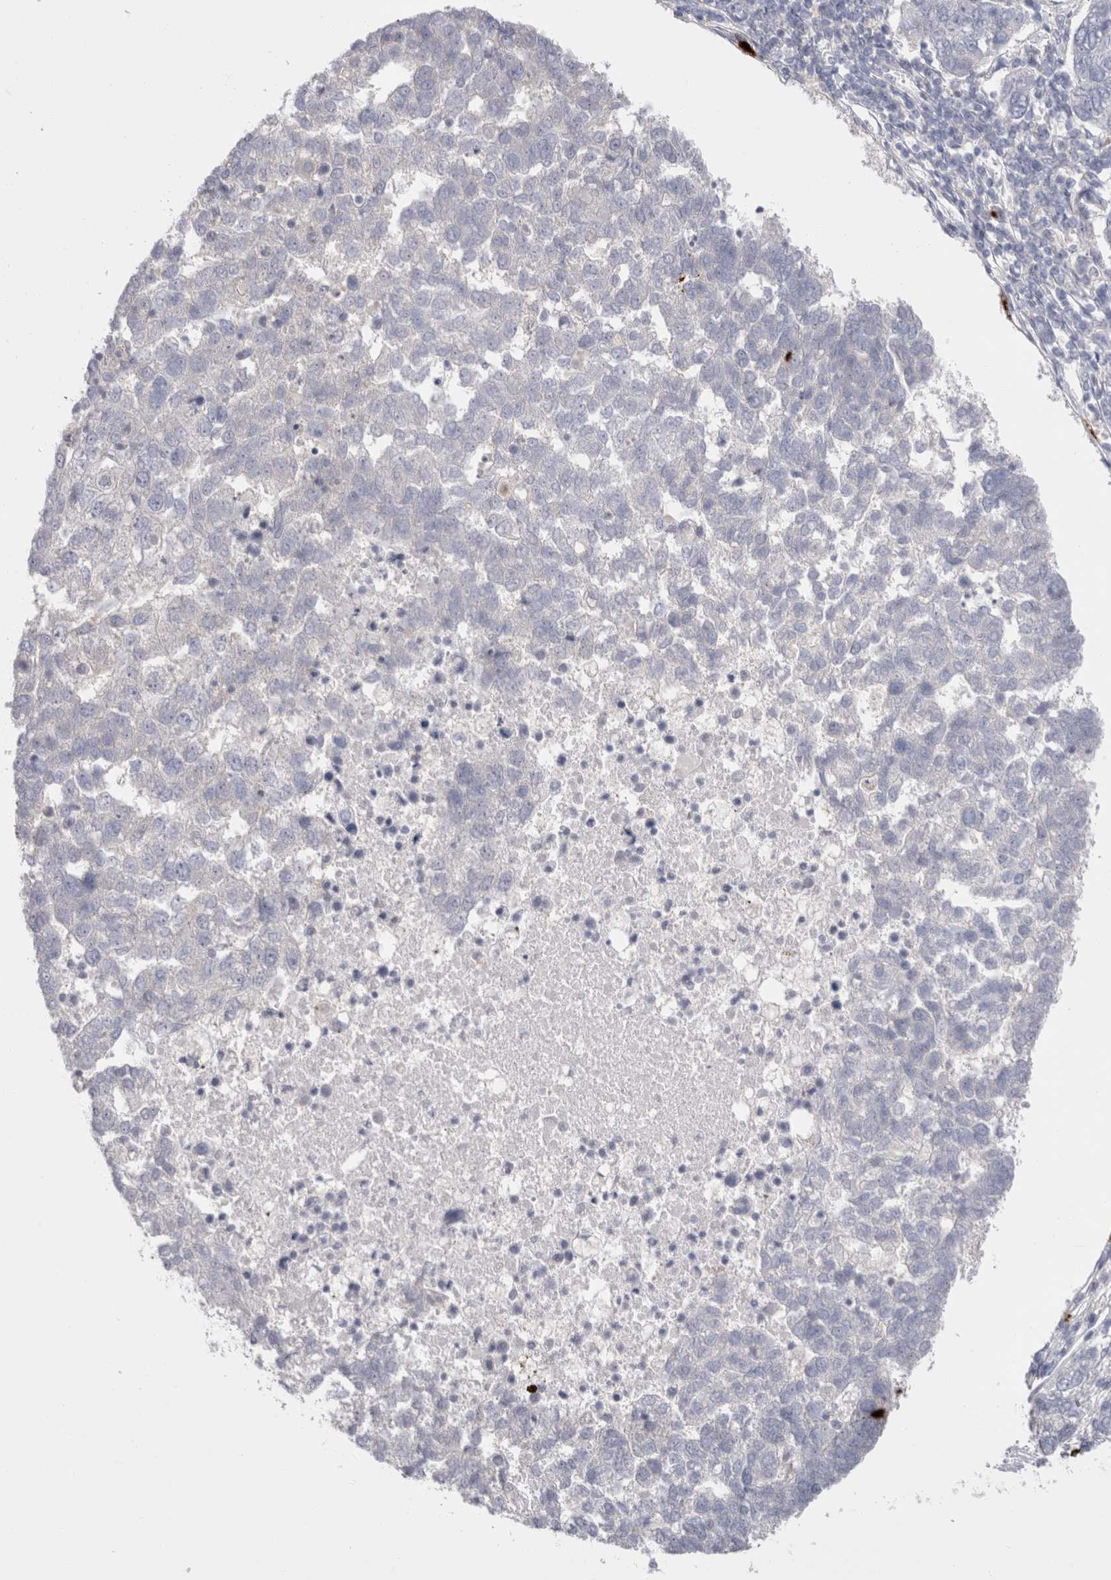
{"staining": {"intensity": "negative", "quantity": "none", "location": "none"}, "tissue": "pancreatic cancer", "cell_type": "Tumor cells", "image_type": "cancer", "snomed": [{"axis": "morphology", "description": "Adenocarcinoma, NOS"}, {"axis": "topography", "description": "Pancreas"}], "caption": "IHC of human adenocarcinoma (pancreatic) shows no expression in tumor cells.", "gene": "SPINK2", "patient": {"sex": "female", "age": 61}}